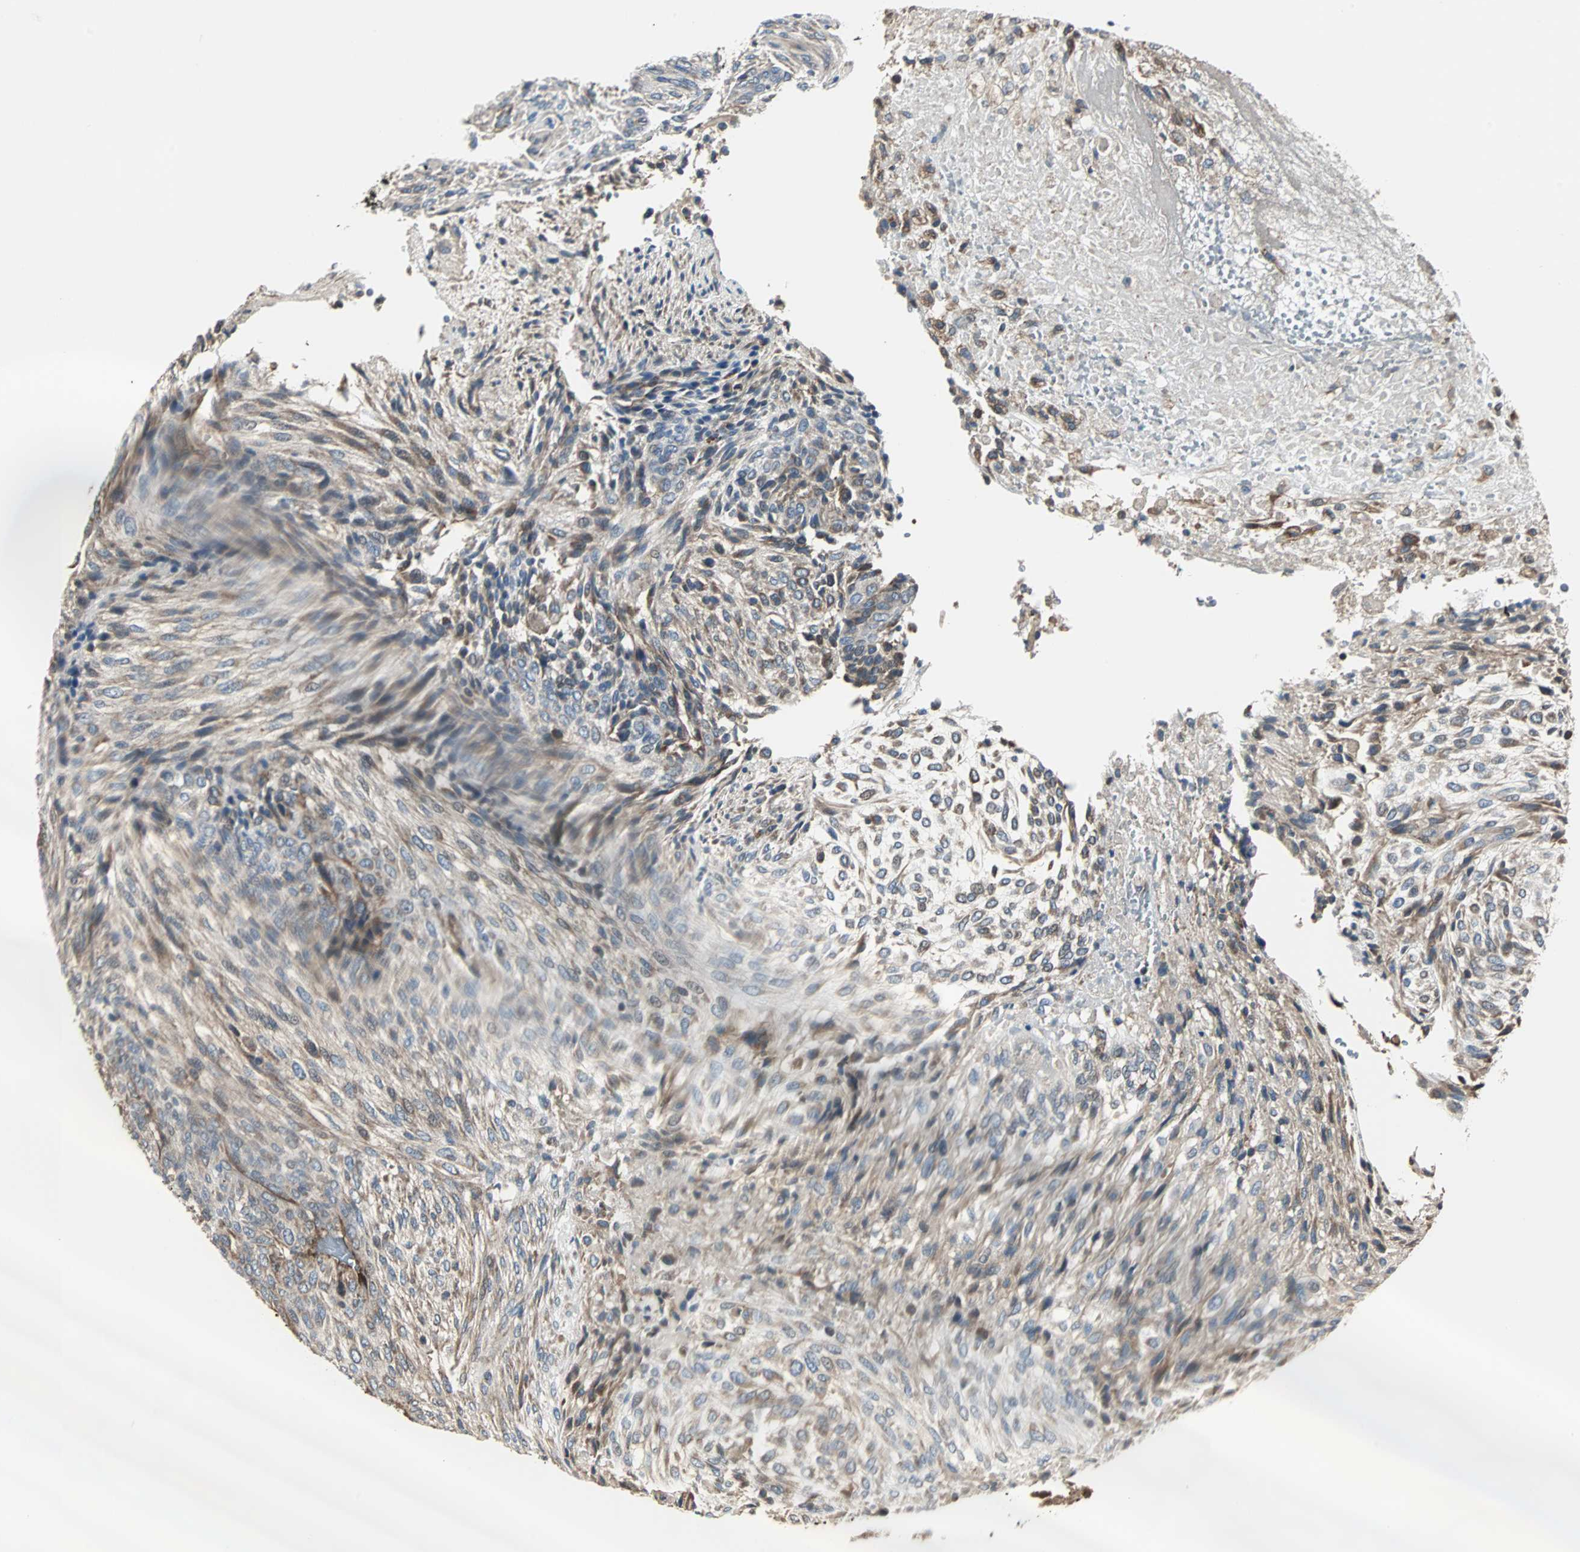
{"staining": {"intensity": "weak", "quantity": "25%-75%", "location": "cytoplasmic/membranous"}, "tissue": "glioma", "cell_type": "Tumor cells", "image_type": "cancer", "snomed": [{"axis": "morphology", "description": "Glioma, malignant, High grade"}, {"axis": "topography", "description": "Cerebral cortex"}], "caption": "An IHC photomicrograph of tumor tissue is shown. Protein staining in brown labels weak cytoplasmic/membranous positivity in malignant high-grade glioma within tumor cells.", "gene": "CHP1", "patient": {"sex": "female", "age": 55}}